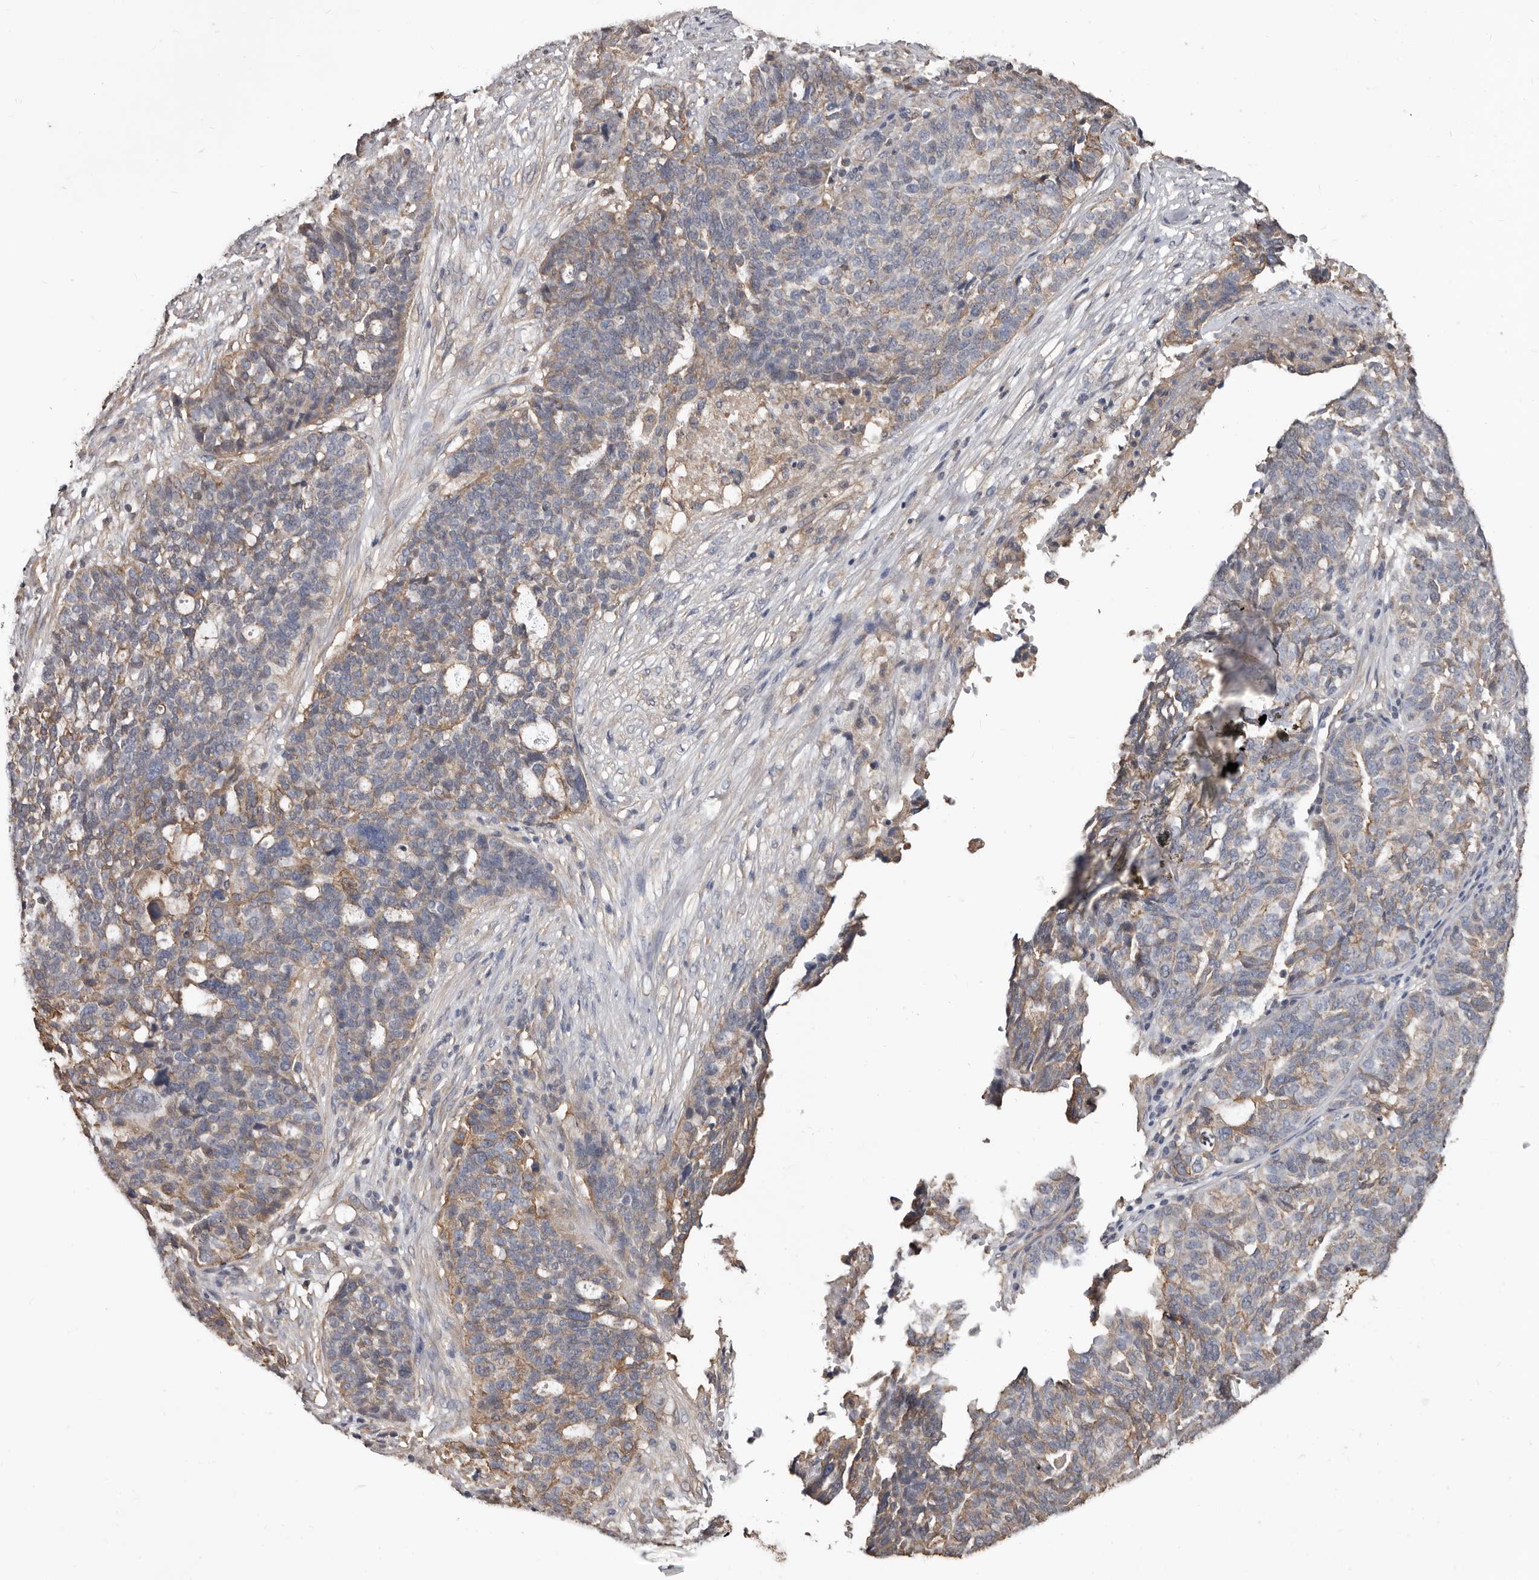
{"staining": {"intensity": "weak", "quantity": "25%-75%", "location": "cytoplasmic/membranous"}, "tissue": "ovarian cancer", "cell_type": "Tumor cells", "image_type": "cancer", "snomed": [{"axis": "morphology", "description": "Cystadenocarcinoma, serous, NOS"}, {"axis": "topography", "description": "Ovary"}], "caption": "High-power microscopy captured an immunohistochemistry photomicrograph of serous cystadenocarcinoma (ovarian), revealing weak cytoplasmic/membranous staining in about 25%-75% of tumor cells. (DAB (3,3'-diaminobenzidine) IHC, brown staining for protein, blue staining for nuclei).", "gene": "MRPL18", "patient": {"sex": "female", "age": 59}}